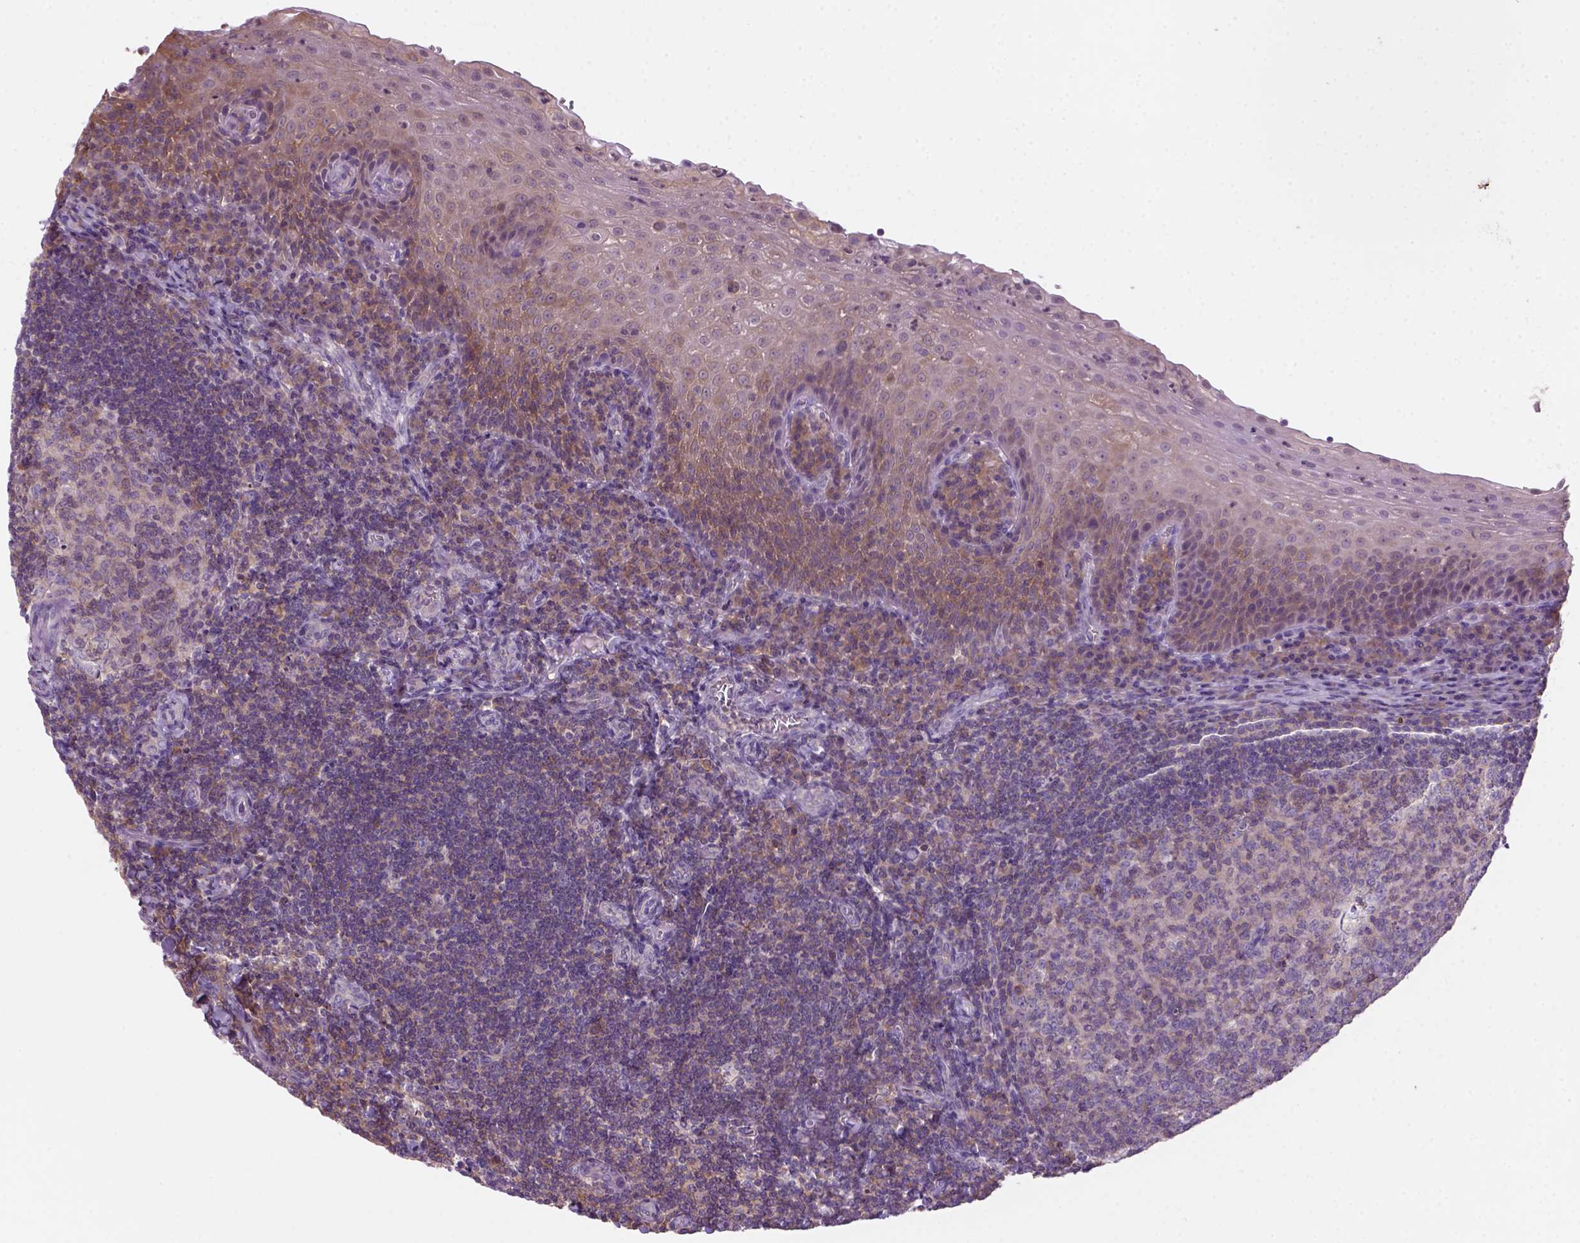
{"staining": {"intensity": "moderate", "quantity": "<25%", "location": "cytoplasmic/membranous"}, "tissue": "tonsil", "cell_type": "Germinal center cells", "image_type": "normal", "snomed": [{"axis": "morphology", "description": "Normal tissue, NOS"}, {"axis": "morphology", "description": "Inflammation, NOS"}, {"axis": "topography", "description": "Tonsil"}], "caption": "This is an image of immunohistochemistry (IHC) staining of normal tonsil, which shows moderate positivity in the cytoplasmic/membranous of germinal center cells.", "gene": "GOT1", "patient": {"sex": "female", "age": 31}}